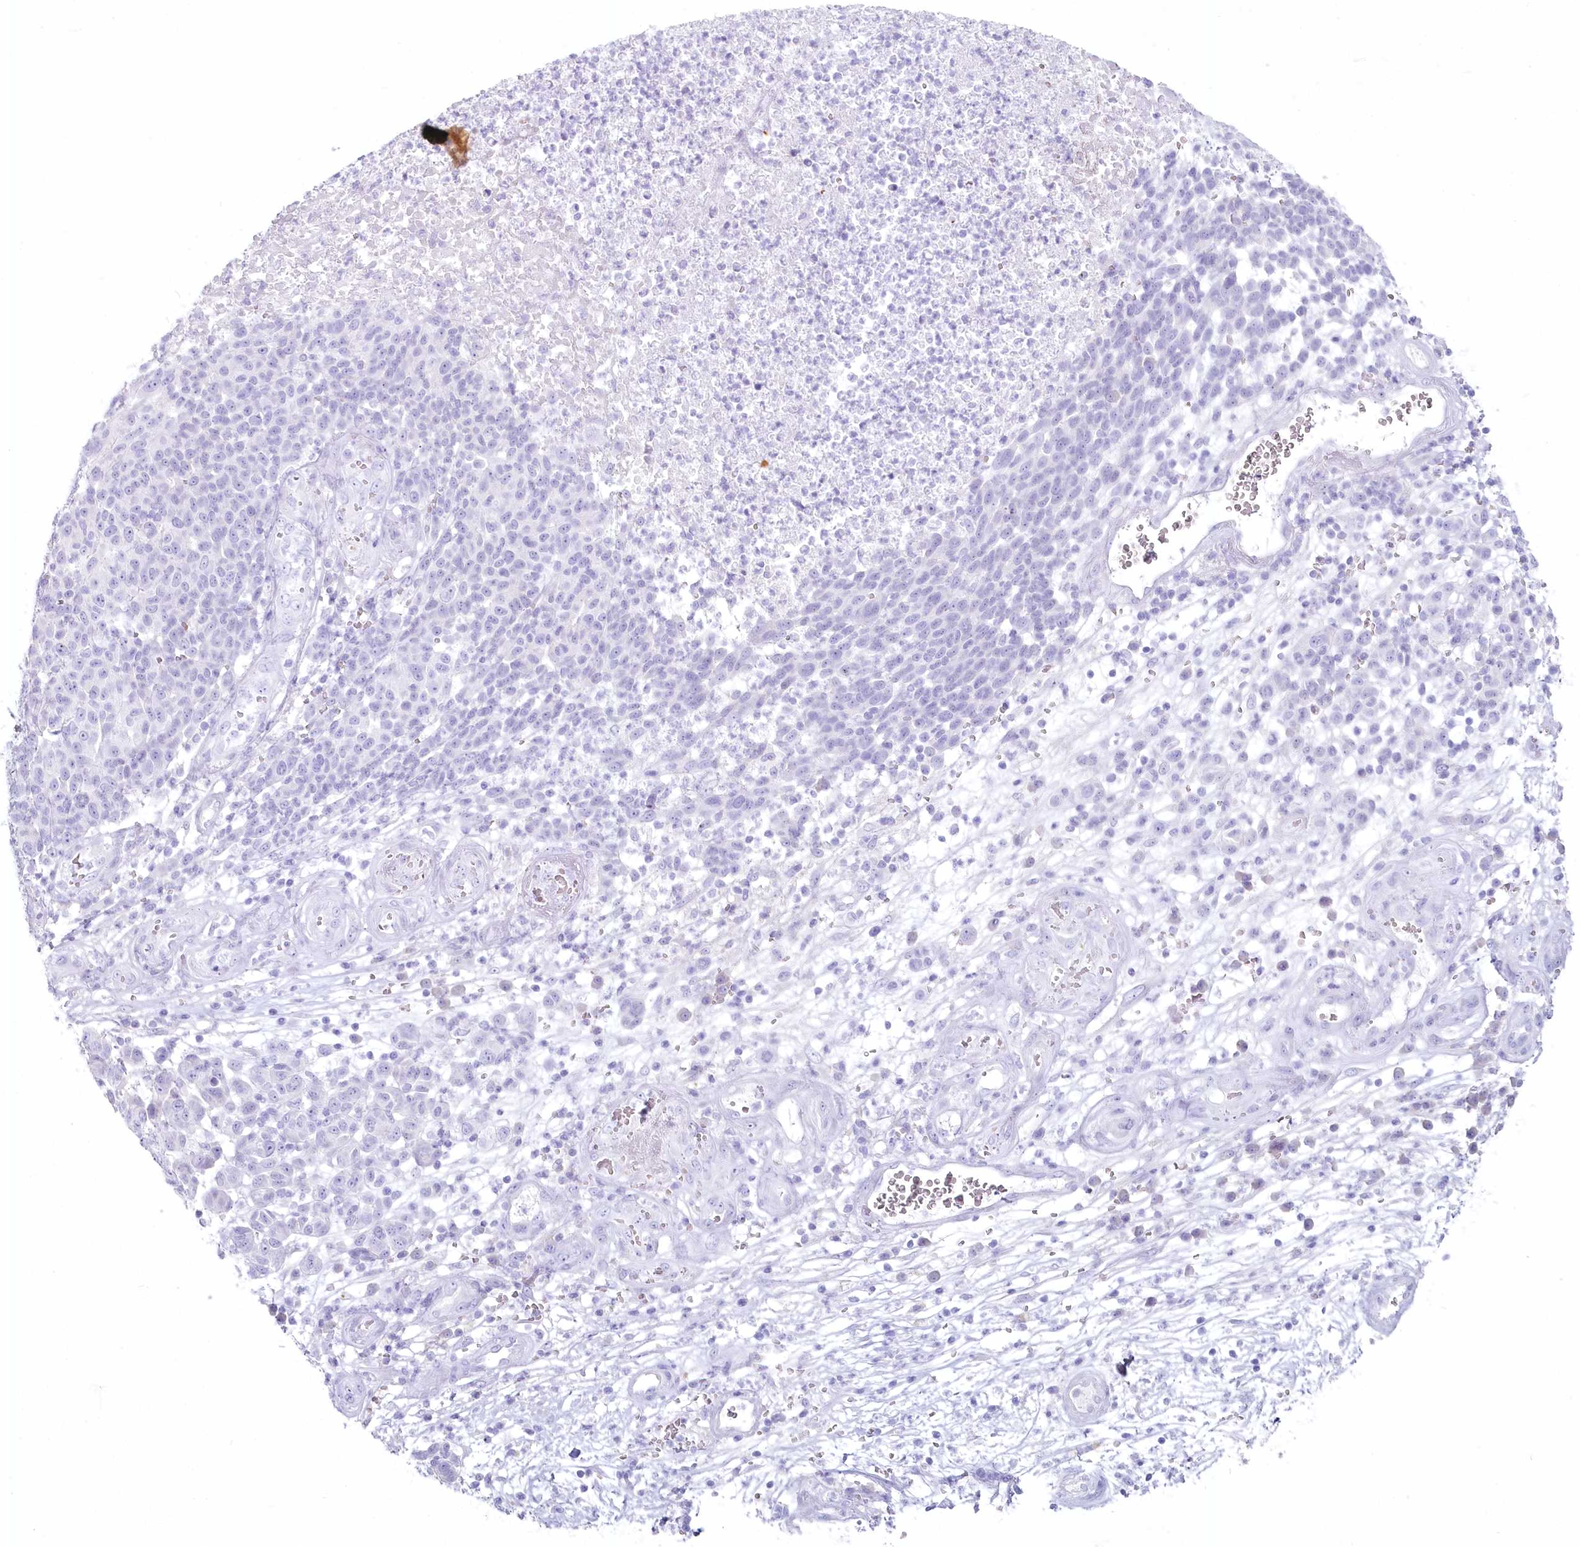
{"staining": {"intensity": "negative", "quantity": "none", "location": "none"}, "tissue": "melanoma", "cell_type": "Tumor cells", "image_type": "cancer", "snomed": [{"axis": "morphology", "description": "Malignant melanoma, NOS"}, {"axis": "topography", "description": "Skin"}], "caption": "Immunohistochemistry (IHC) micrograph of neoplastic tissue: melanoma stained with DAB demonstrates no significant protein expression in tumor cells.", "gene": "IFIT5", "patient": {"sex": "male", "age": 49}}